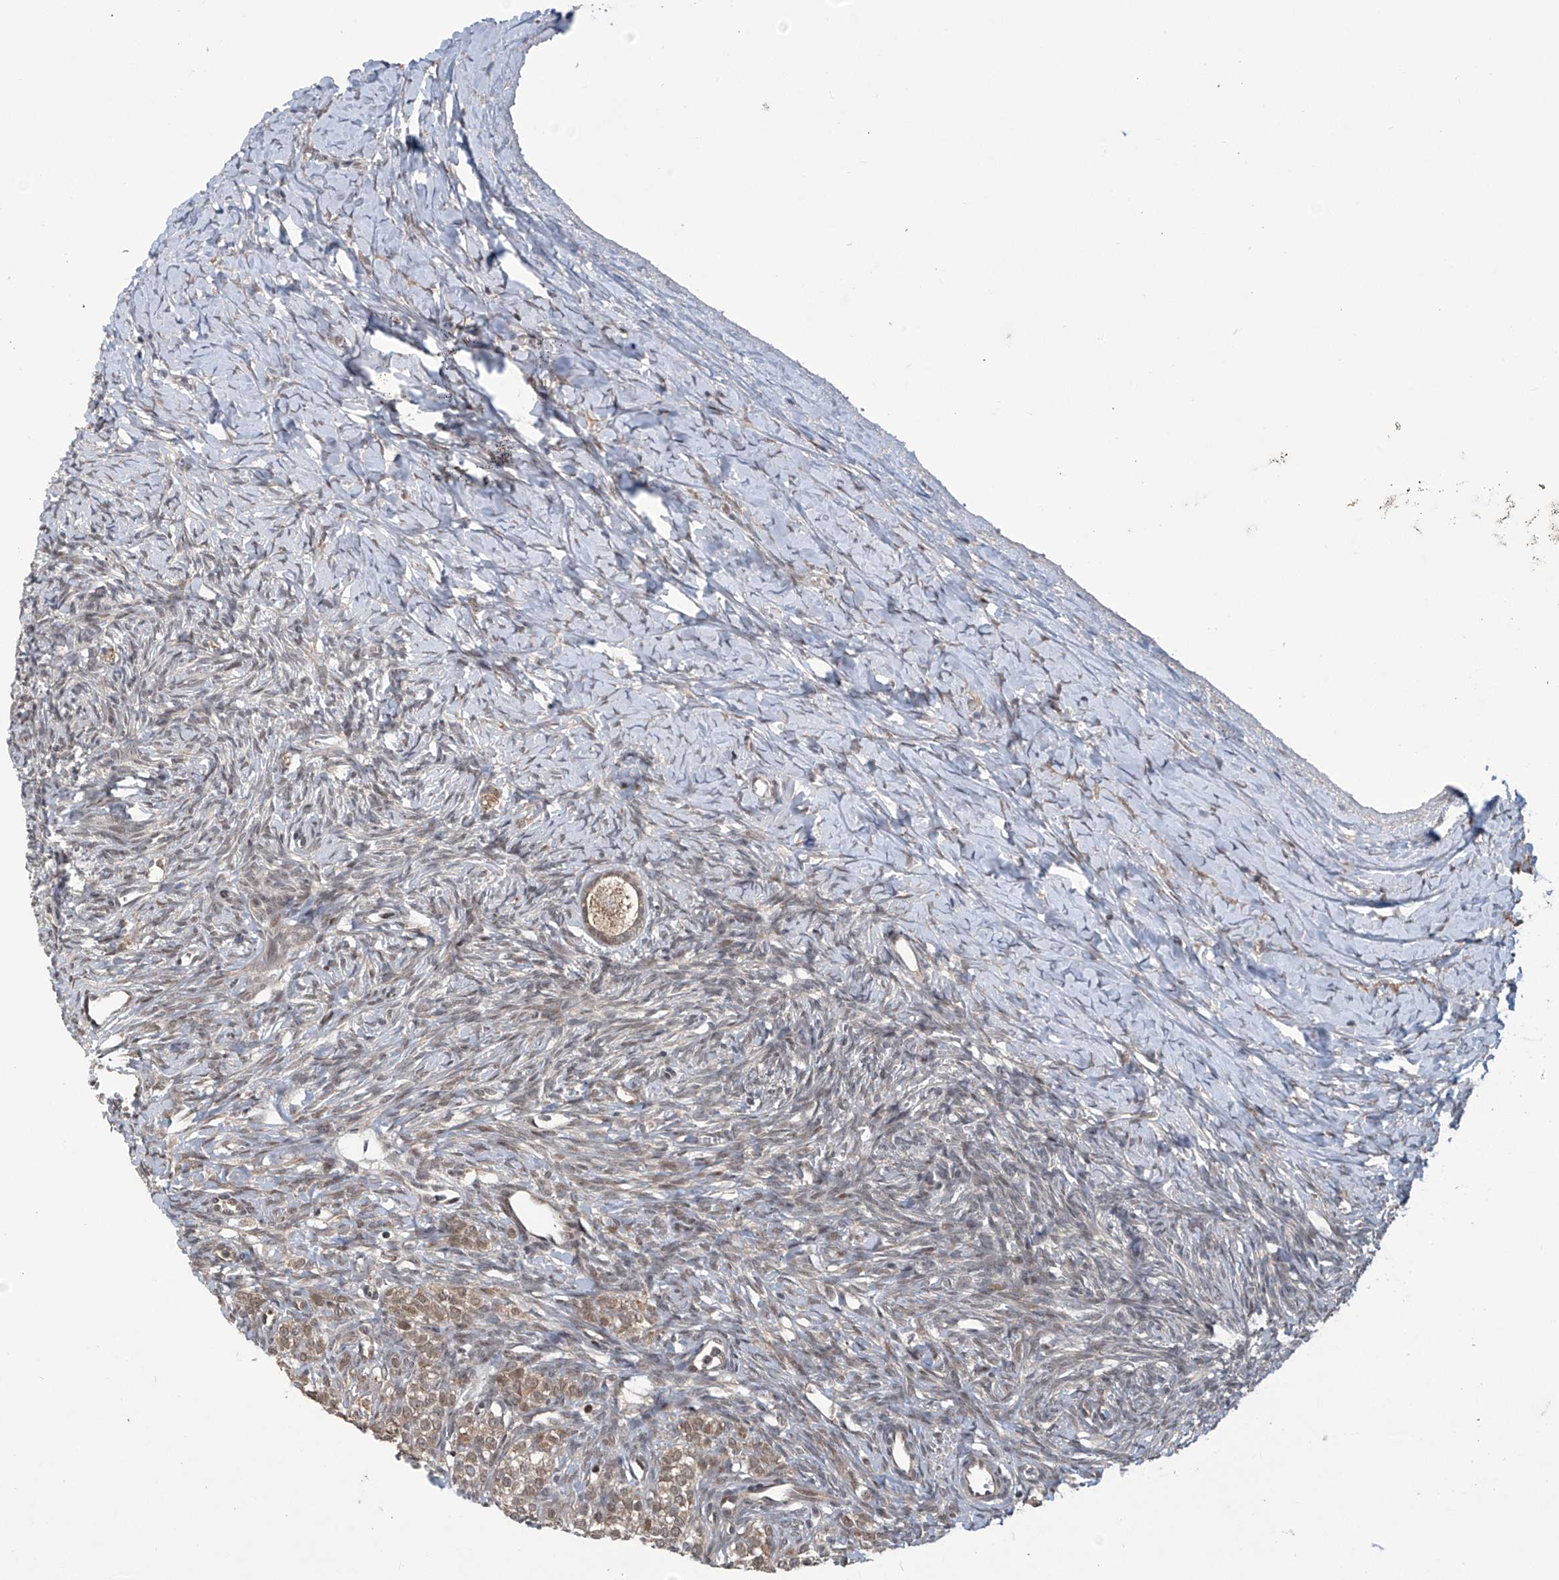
{"staining": {"intensity": "weak", "quantity": ">75%", "location": "cytoplasmic/membranous"}, "tissue": "ovary", "cell_type": "Follicle cells", "image_type": "normal", "snomed": [{"axis": "morphology", "description": "Normal tissue, NOS"}, {"axis": "morphology", "description": "Developmental malformation"}, {"axis": "topography", "description": "Ovary"}], "caption": "Ovary stained for a protein (brown) demonstrates weak cytoplasmic/membranous positive staining in about >75% of follicle cells.", "gene": "ABHD13", "patient": {"sex": "female", "age": 39}}